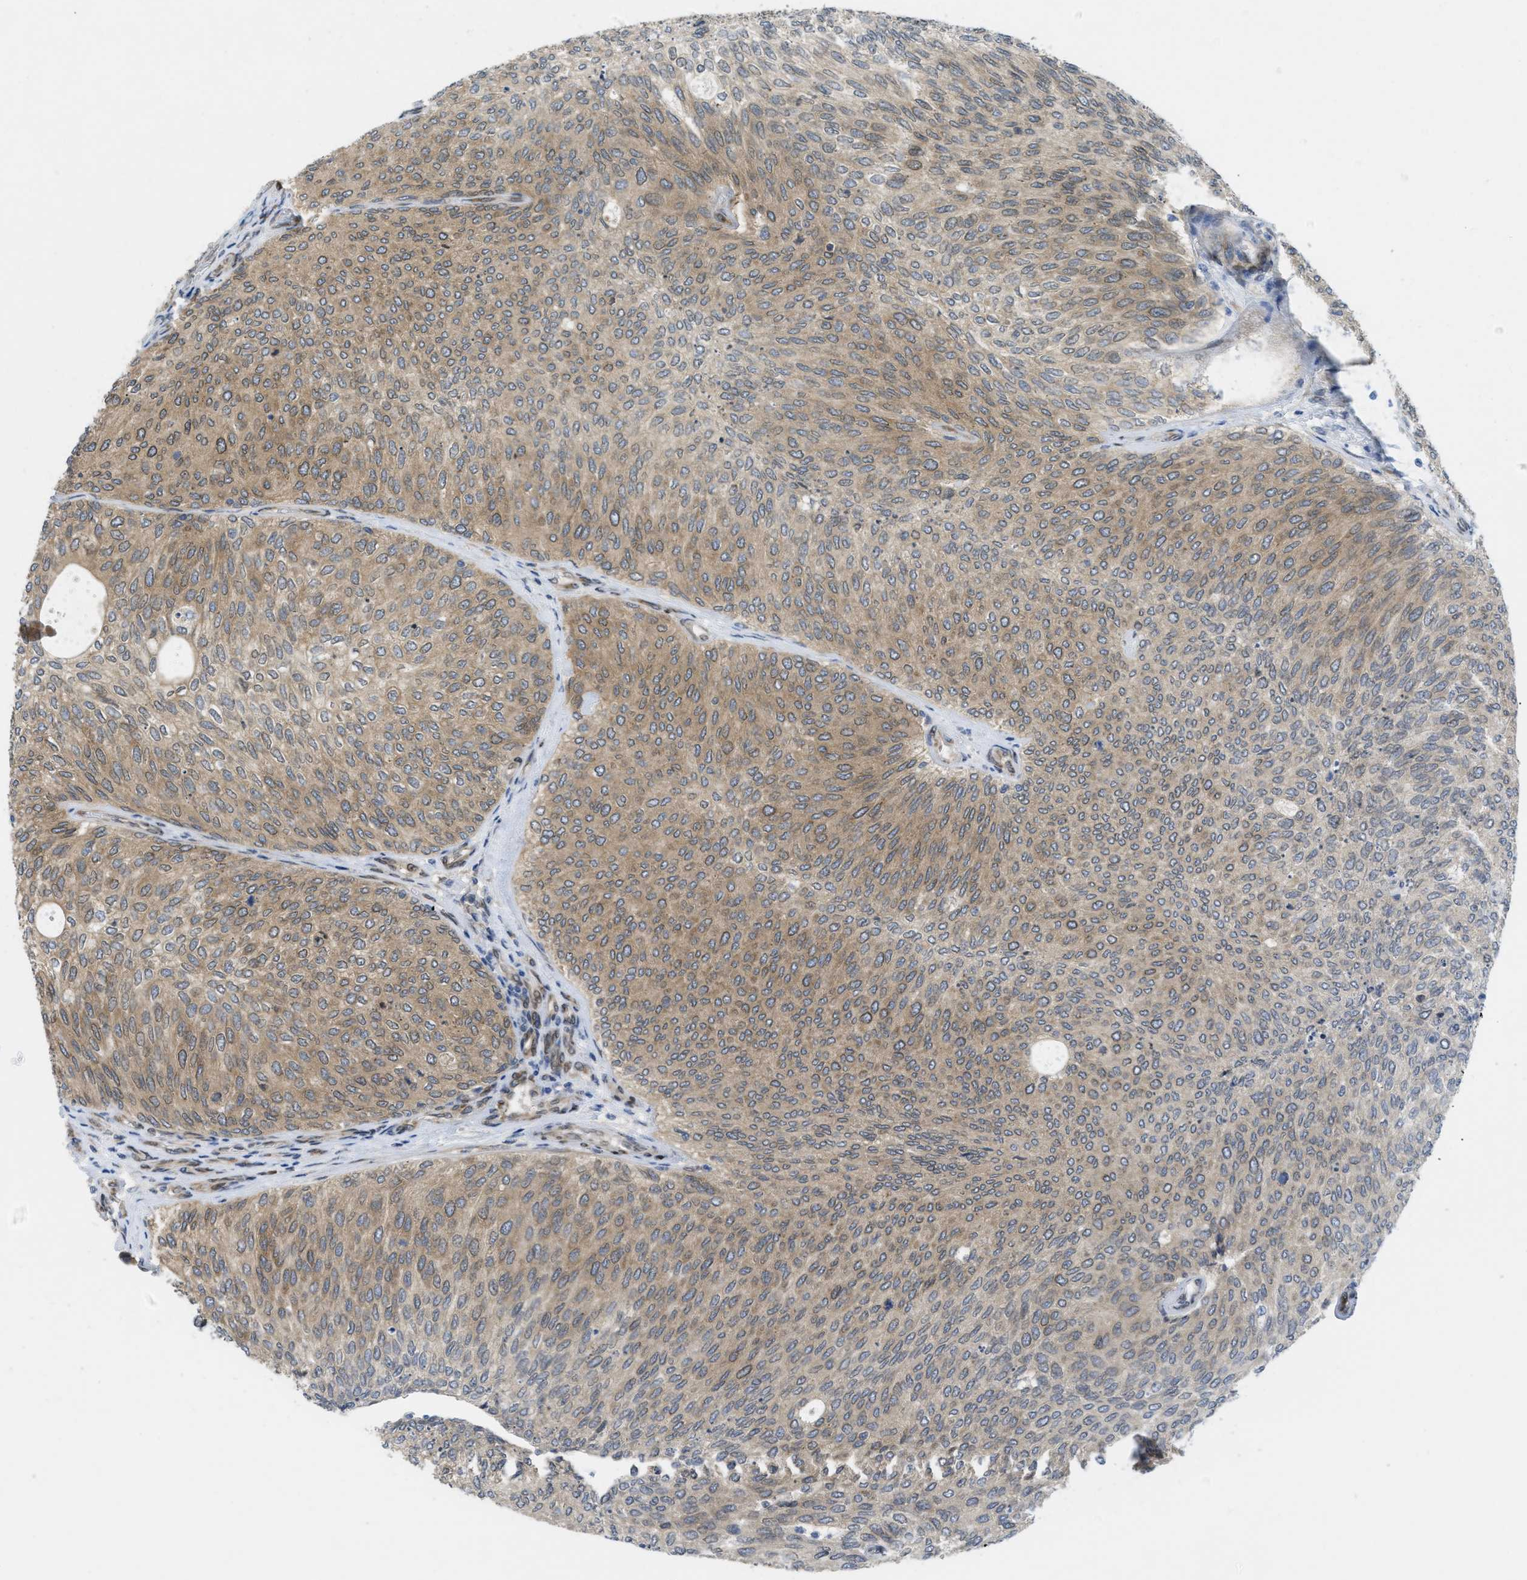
{"staining": {"intensity": "weak", "quantity": "25%-75%", "location": "cytoplasmic/membranous"}, "tissue": "urothelial cancer", "cell_type": "Tumor cells", "image_type": "cancer", "snomed": [{"axis": "morphology", "description": "Urothelial carcinoma, Low grade"}, {"axis": "topography", "description": "Urinary bladder"}], "caption": "Immunohistochemical staining of human urothelial carcinoma (low-grade) demonstrates weak cytoplasmic/membranous protein expression in approximately 25%-75% of tumor cells. The staining was performed using DAB to visualize the protein expression in brown, while the nuclei were stained in blue with hematoxylin (Magnification: 20x).", "gene": "EIF2AK3", "patient": {"sex": "female", "age": 79}}